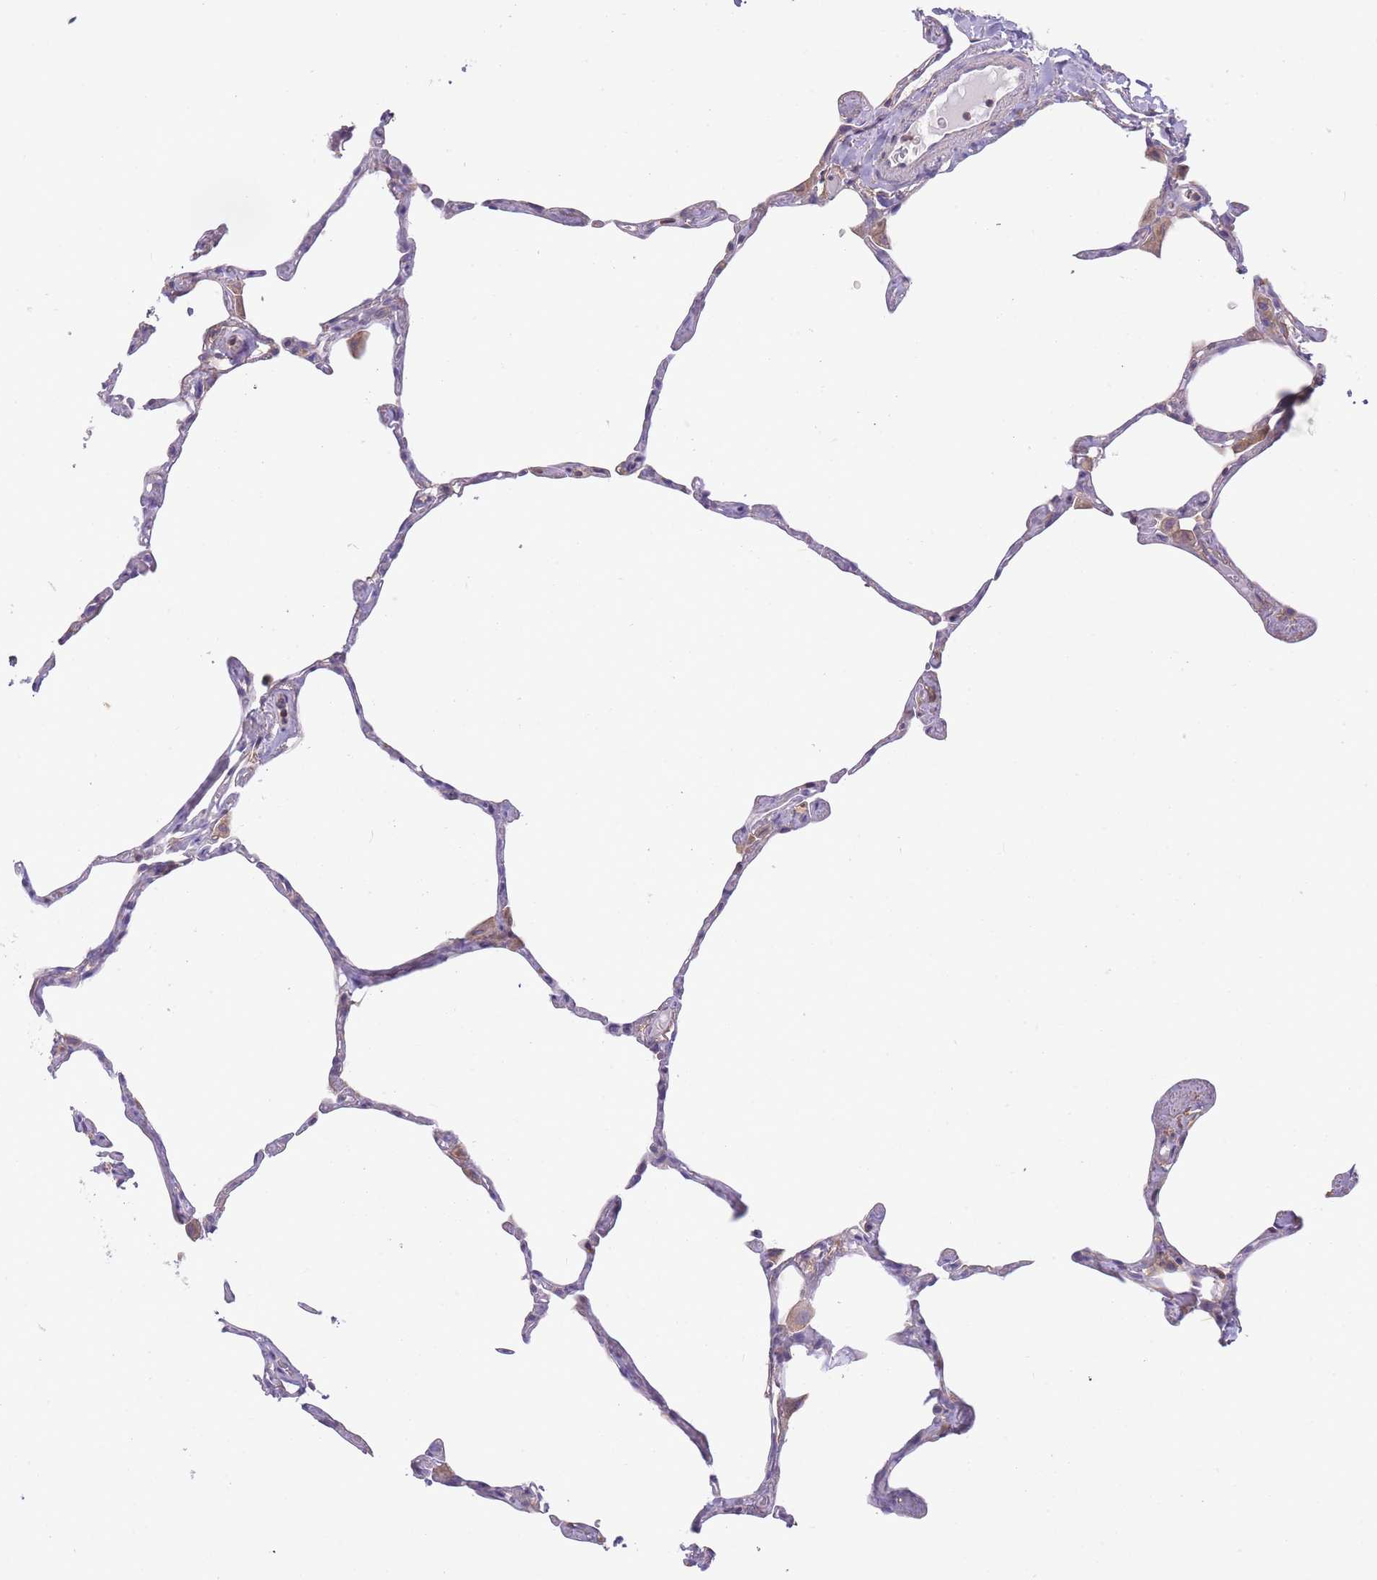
{"staining": {"intensity": "negative", "quantity": "none", "location": "none"}, "tissue": "lung", "cell_type": "Alveolar cells", "image_type": "normal", "snomed": [{"axis": "morphology", "description": "Normal tissue, NOS"}, {"axis": "topography", "description": "Lung"}], "caption": "Lung was stained to show a protein in brown. There is no significant expression in alveolar cells. (Stains: DAB immunohistochemistry (IHC) with hematoxylin counter stain, Microscopy: brightfield microscopy at high magnification).", "gene": "PRKAR1A", "patient": {"sex": "male", "age": 65}}